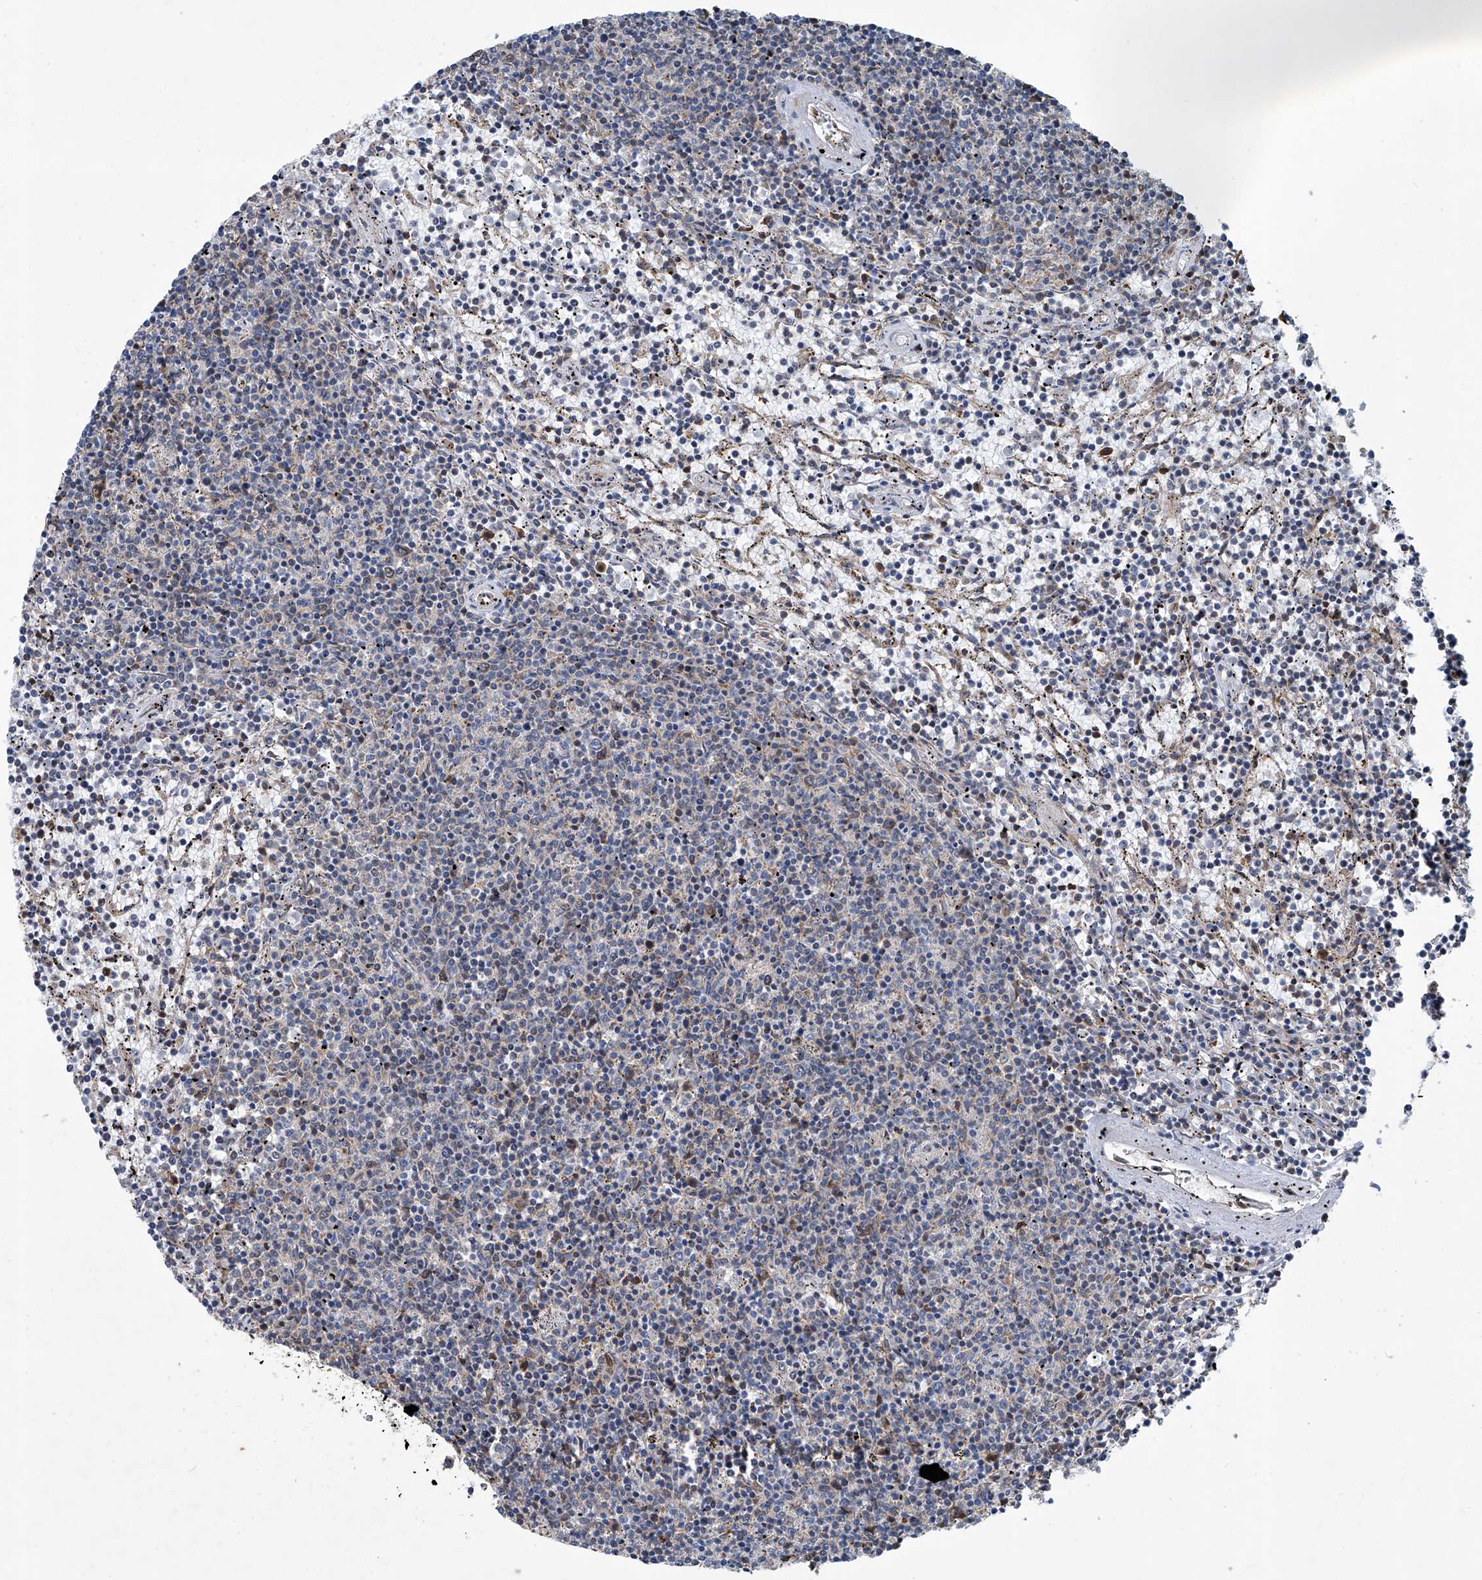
{"staining": {"intensity": "negative", "quantity": "none", "location": "none"}, "tissue": "lymphoma", "cell_type": "Tumor cells", "image_type": "cancer", "snomed": [{"axis": "morphology", "description": "Malignant lymphoma, non-Hodgkin's type, Low grade"}, {"axis": "topography", "description": "Spleen"}], "caption": "Lymphoma was stained to show a protein in brown. There is no significant staining in tumor cells.", "gene": "GPR132", "patient": {"sex": "female", "age": 50}}